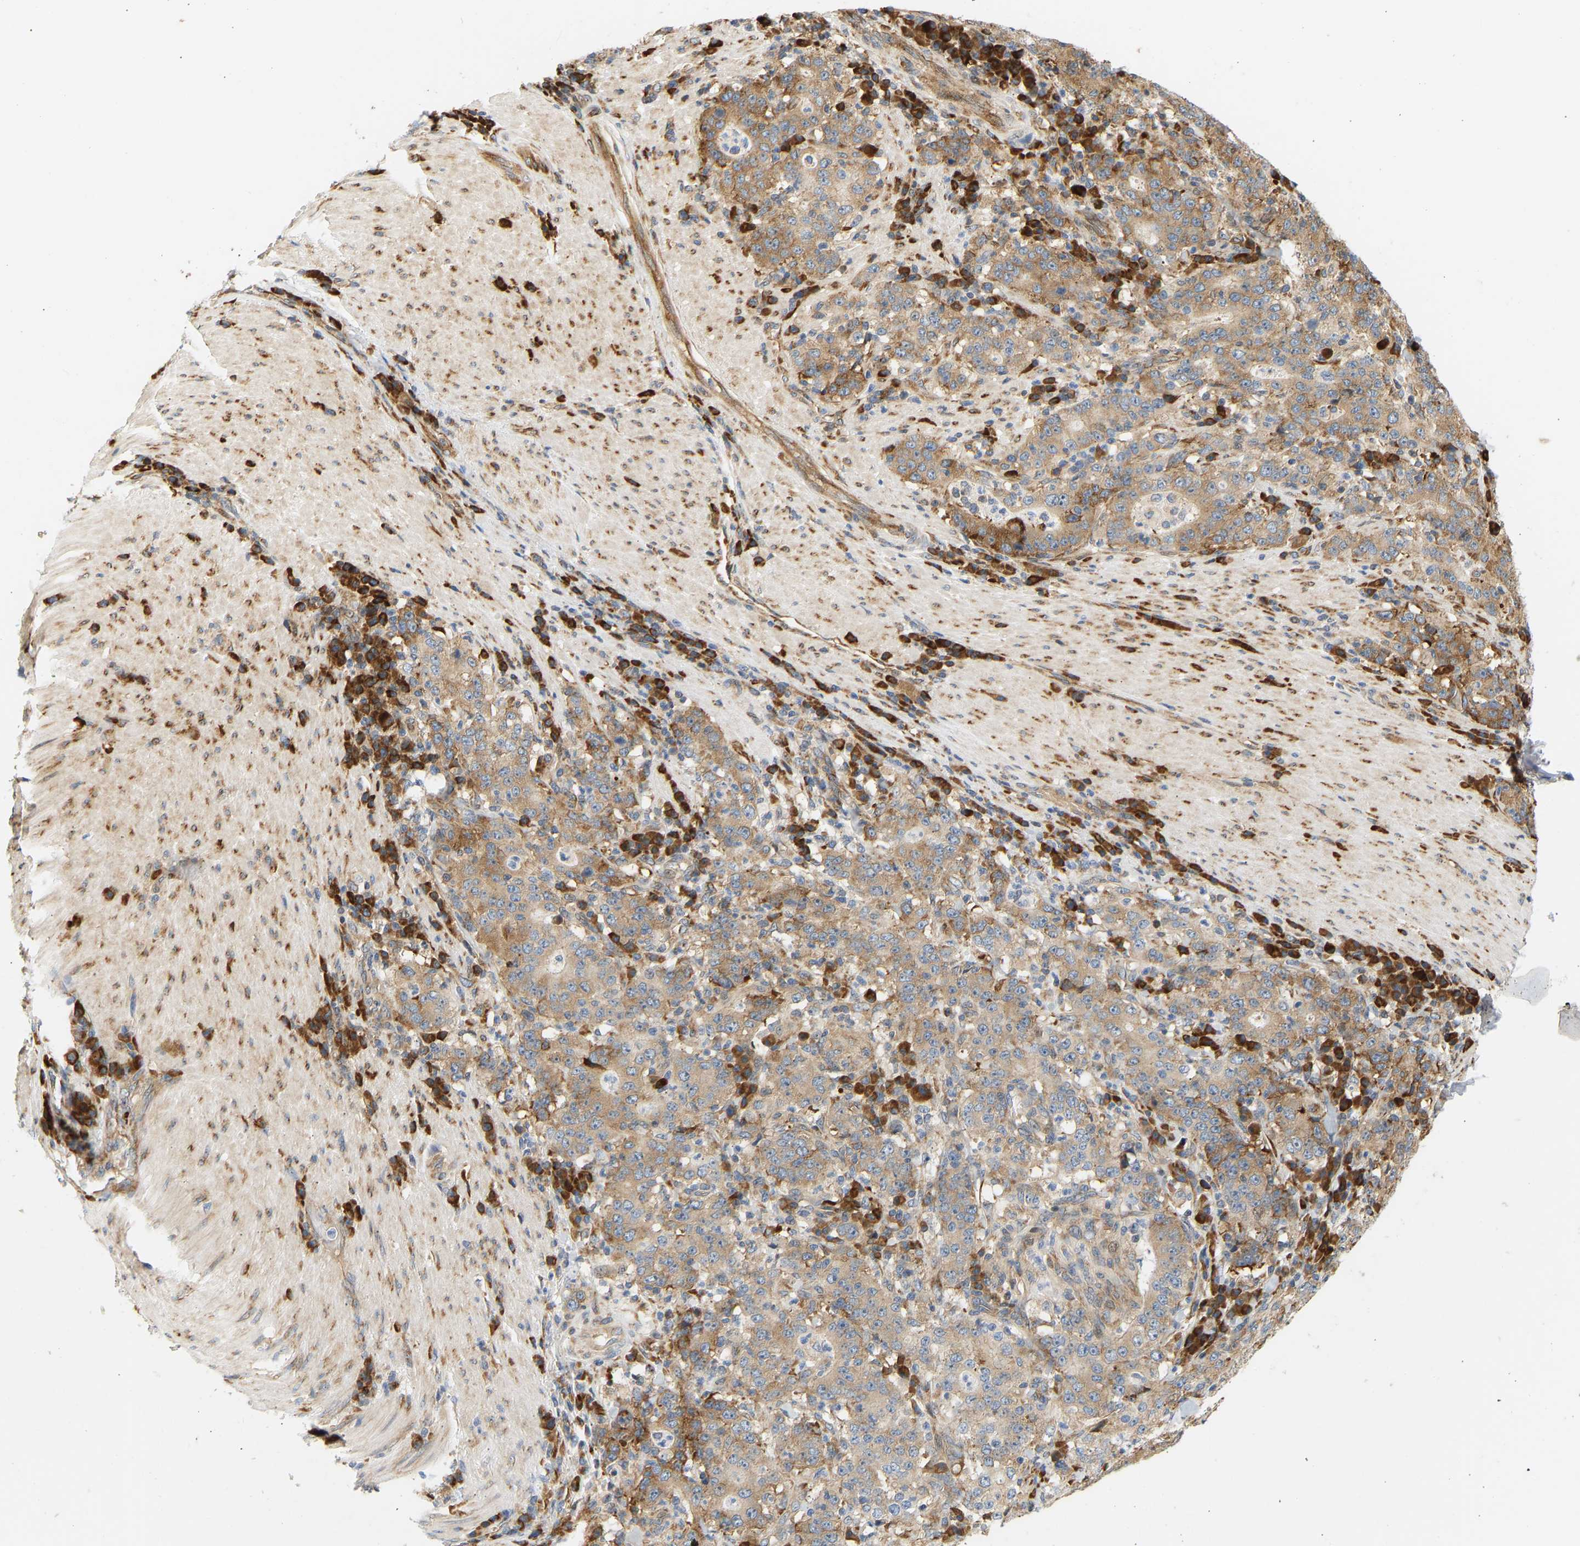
{"staining": {"intensity": "moderate", "quantity": "25%-75%", "location": "cytoplasmic/membranous"}, "tissue": "stomach cancer", "cell_type": "Tumor cells", "image_type": "cancer", "snomed": [{"axis": "morphology", "description": "Normal tissue, NOS"}, {"axis": "morphology", "description": "Adenocarcinoma, NOS"}, {"axis": "topography", "description": "Stomach, upper"}, {"axis": "topography", "description": "Stomach"}], "caption": "Immunohistochemical staining of human stomach cancer (adenocarcinoma) exhibits moderate cytoplasmic/membranous protein expression in approximately 25%-75% of tumor cells.", "gene": "RPS14", "patient": {"sex": "male", "age": 59}}